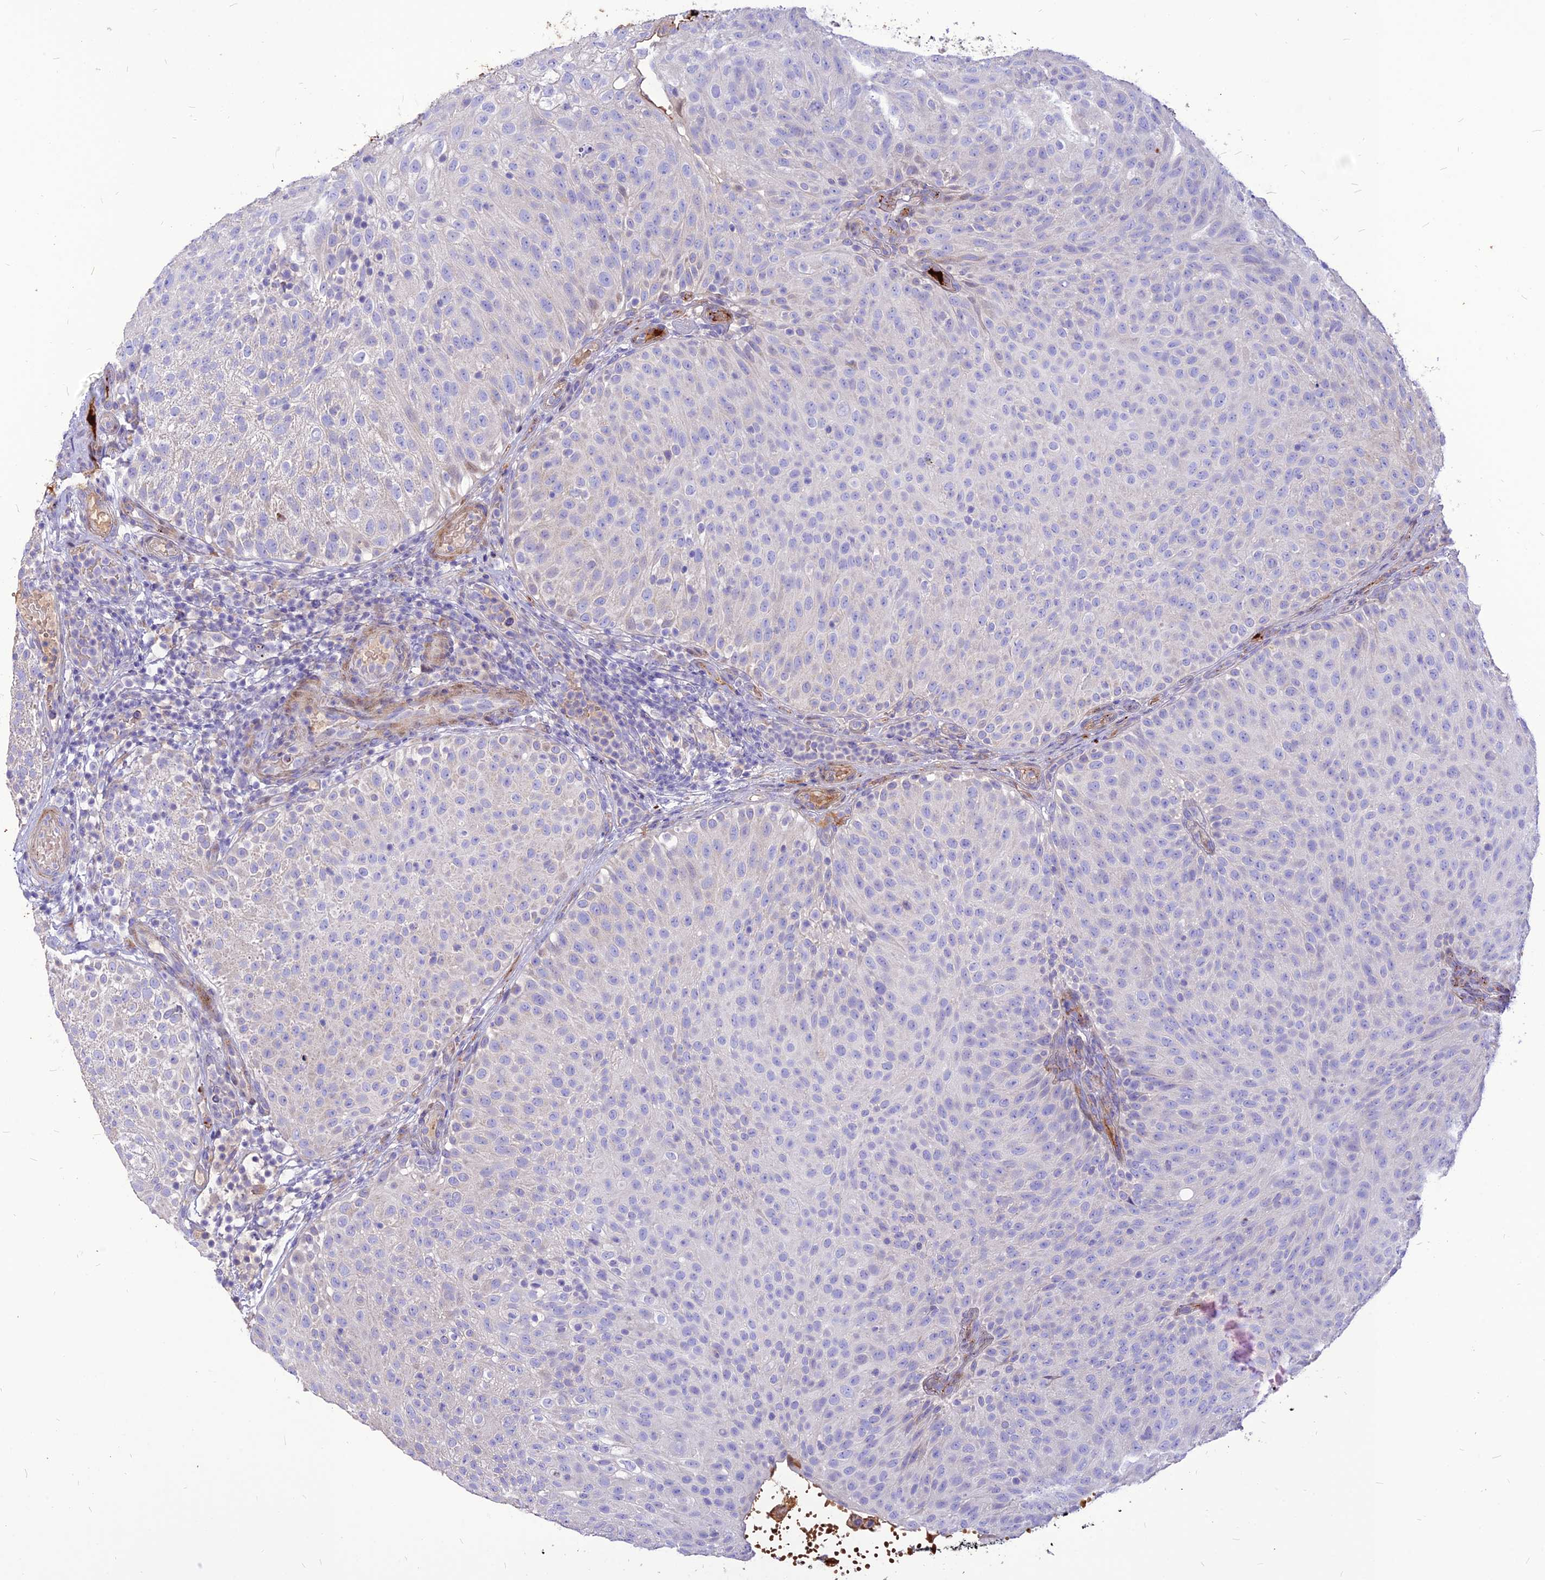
{"staining": {"intensity": "negative", "quantity": "none", "location": "none"}, "tissue": "urothelial cancer", "cell_type": "Tumor cells", "image_type": "cancer", "snomed": [{"axis": "morphology", "description": "Urothelial carcinoma, Low grade"}, {"axis": "topography", "description": "Urinary bladder"}], "caption": "IHC of human urothelial cancer exhibits no staining in tumor cells. (DAB (3,3'-diaminobenzidine) immunohistochemistry (IHC) visualized using brightfield microscopy, high magnification).", "gene": "RIMOC1", "patient": {"sex": "male", "age": 78}}